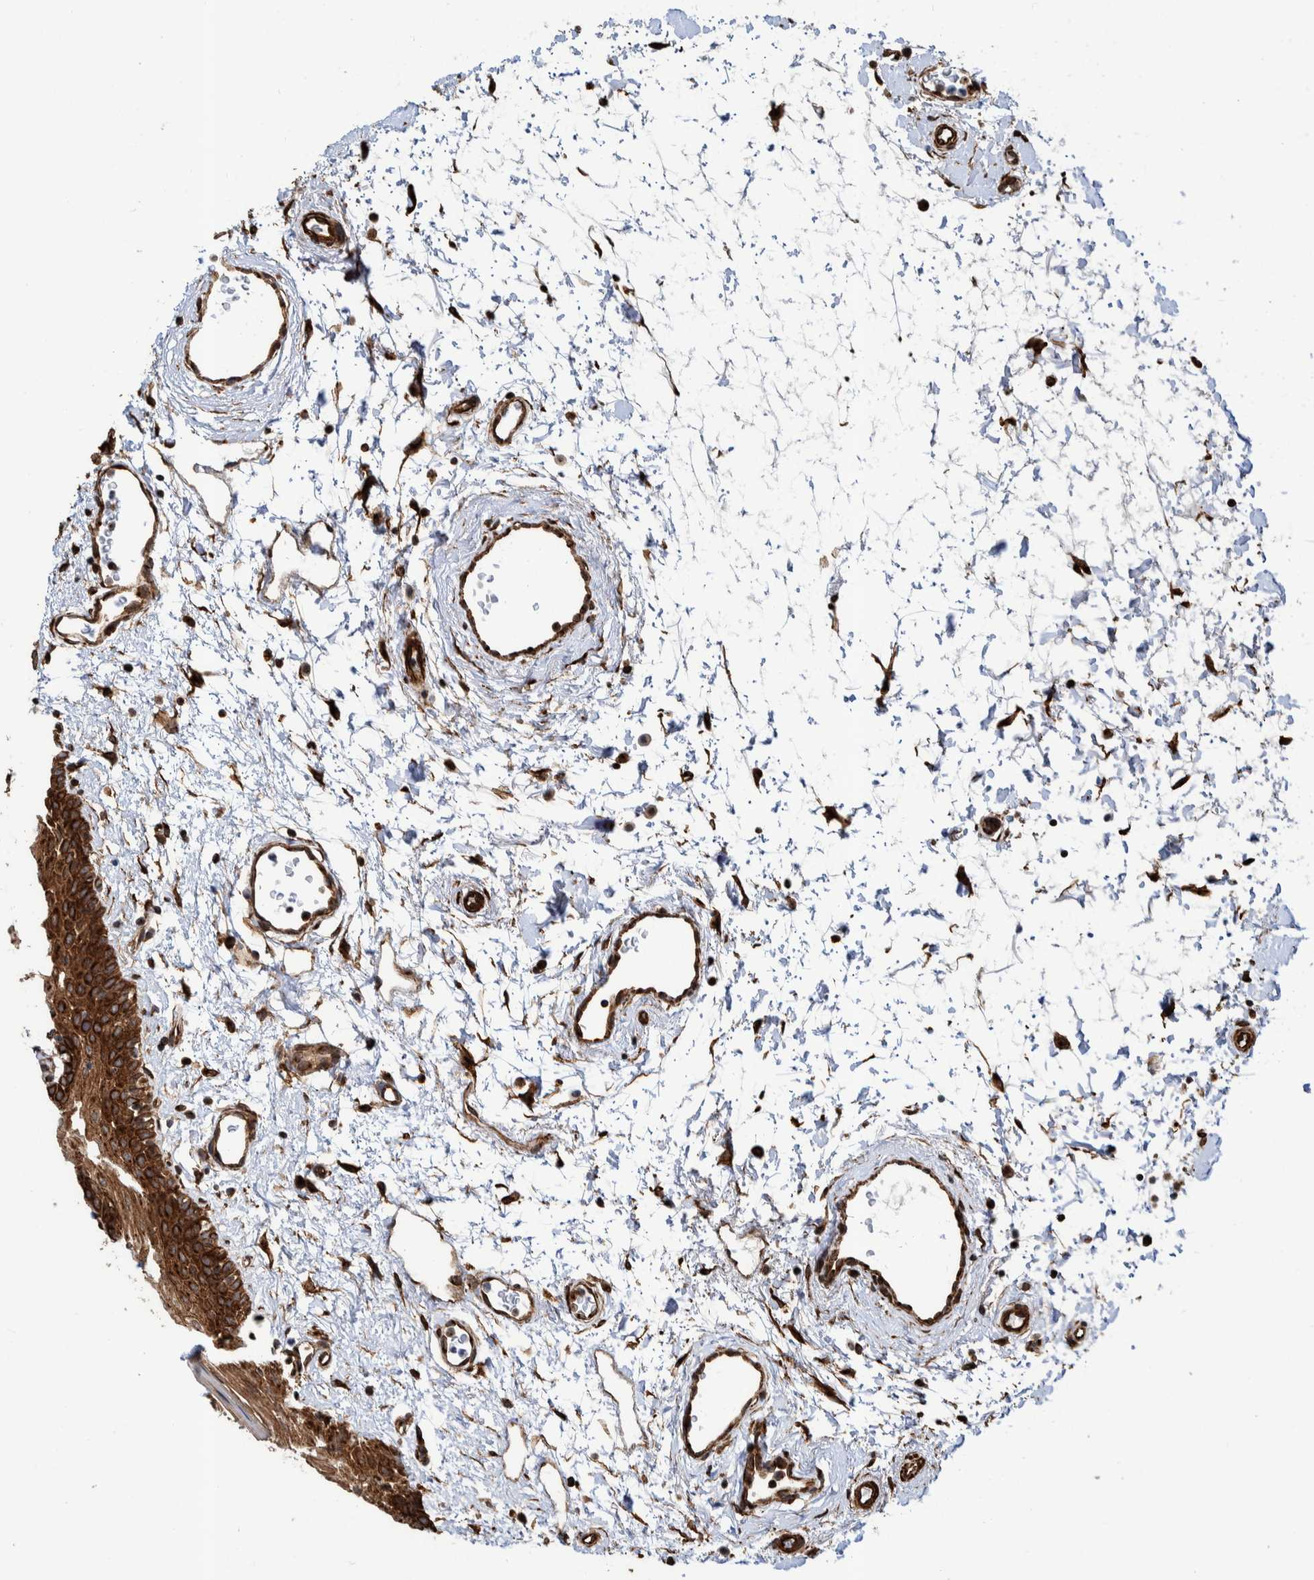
{"staining": {"intensity": "strong", "quantity": ">75%", "location": "cytoplasmic/membranous"}, "tissue": "oral mucosa", "cell_type": "Squamous epithelial cells", "image_type": "normal", "snomed": [{"axis": "morphology", "description": "Normal tissue, NOS"}, {"axis": "topography", "description": "Oral tissue"}], "caption": "IHC micrograph of normal human oral mucosa stained for a protein (brown), which shows high levels of strong cytoplasmic/membranous expression in about >75% of squamous epithelial cells.", "gene": "CCDC57", "patient": {"sex": "male", "age": 66}}